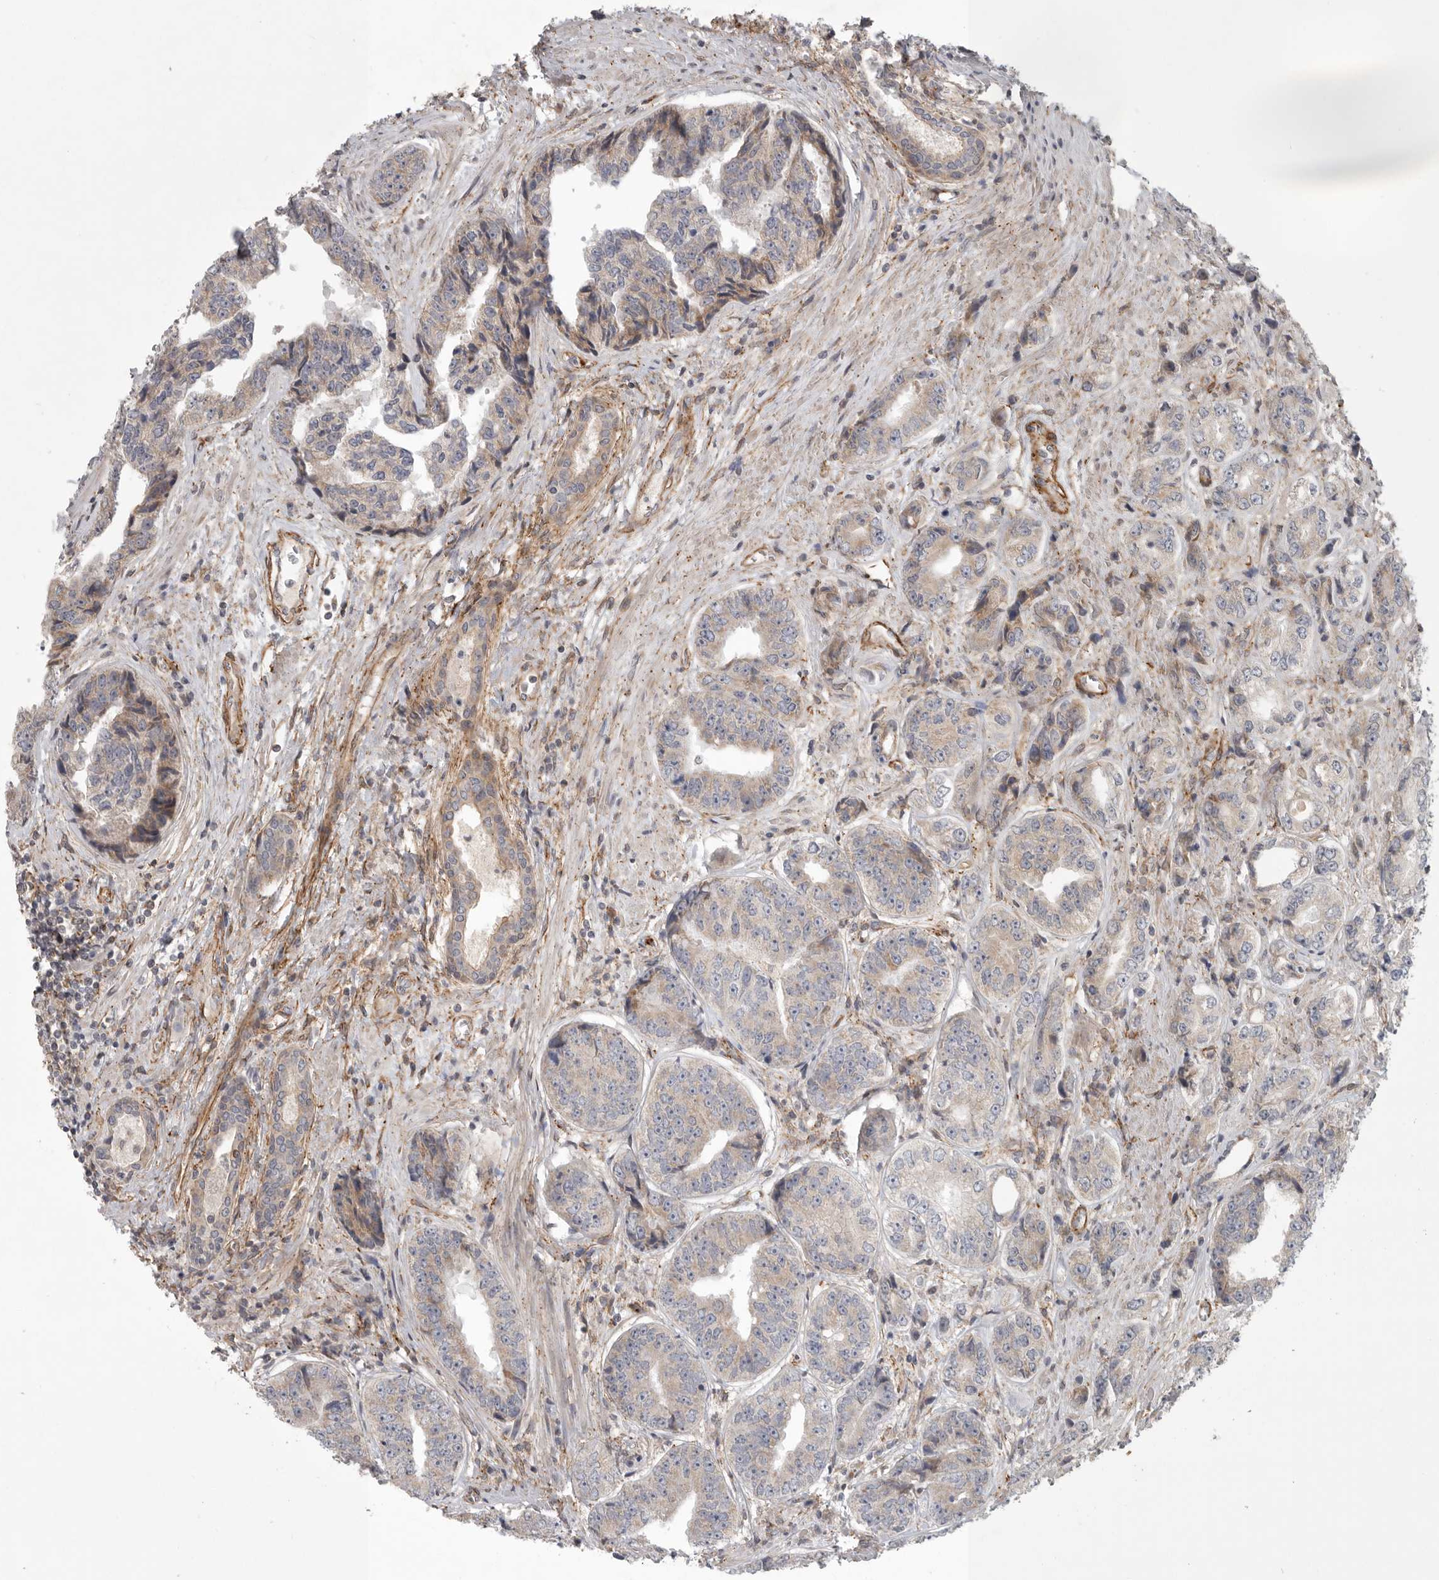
{"staining": {"intensity": "weak", "quantity": "<25%", "location": "cytoplasmic/membranous"}, "tissue": "prostate cancer", "cell_type": "Tumor cells", "image_type": "cancer", "snomed": [{"axis": "morphology", "description": "Adenocarcinoma, High grade"}, {"axis": "topography", "description": "Prostate"}], "caption": "The micrograph demonstrates no significant positivity in tumor cells of high-grade adenocarcinoma (prostate).", "gene": "LONRF1", "patient": {"sex": "male", "age": 61}}